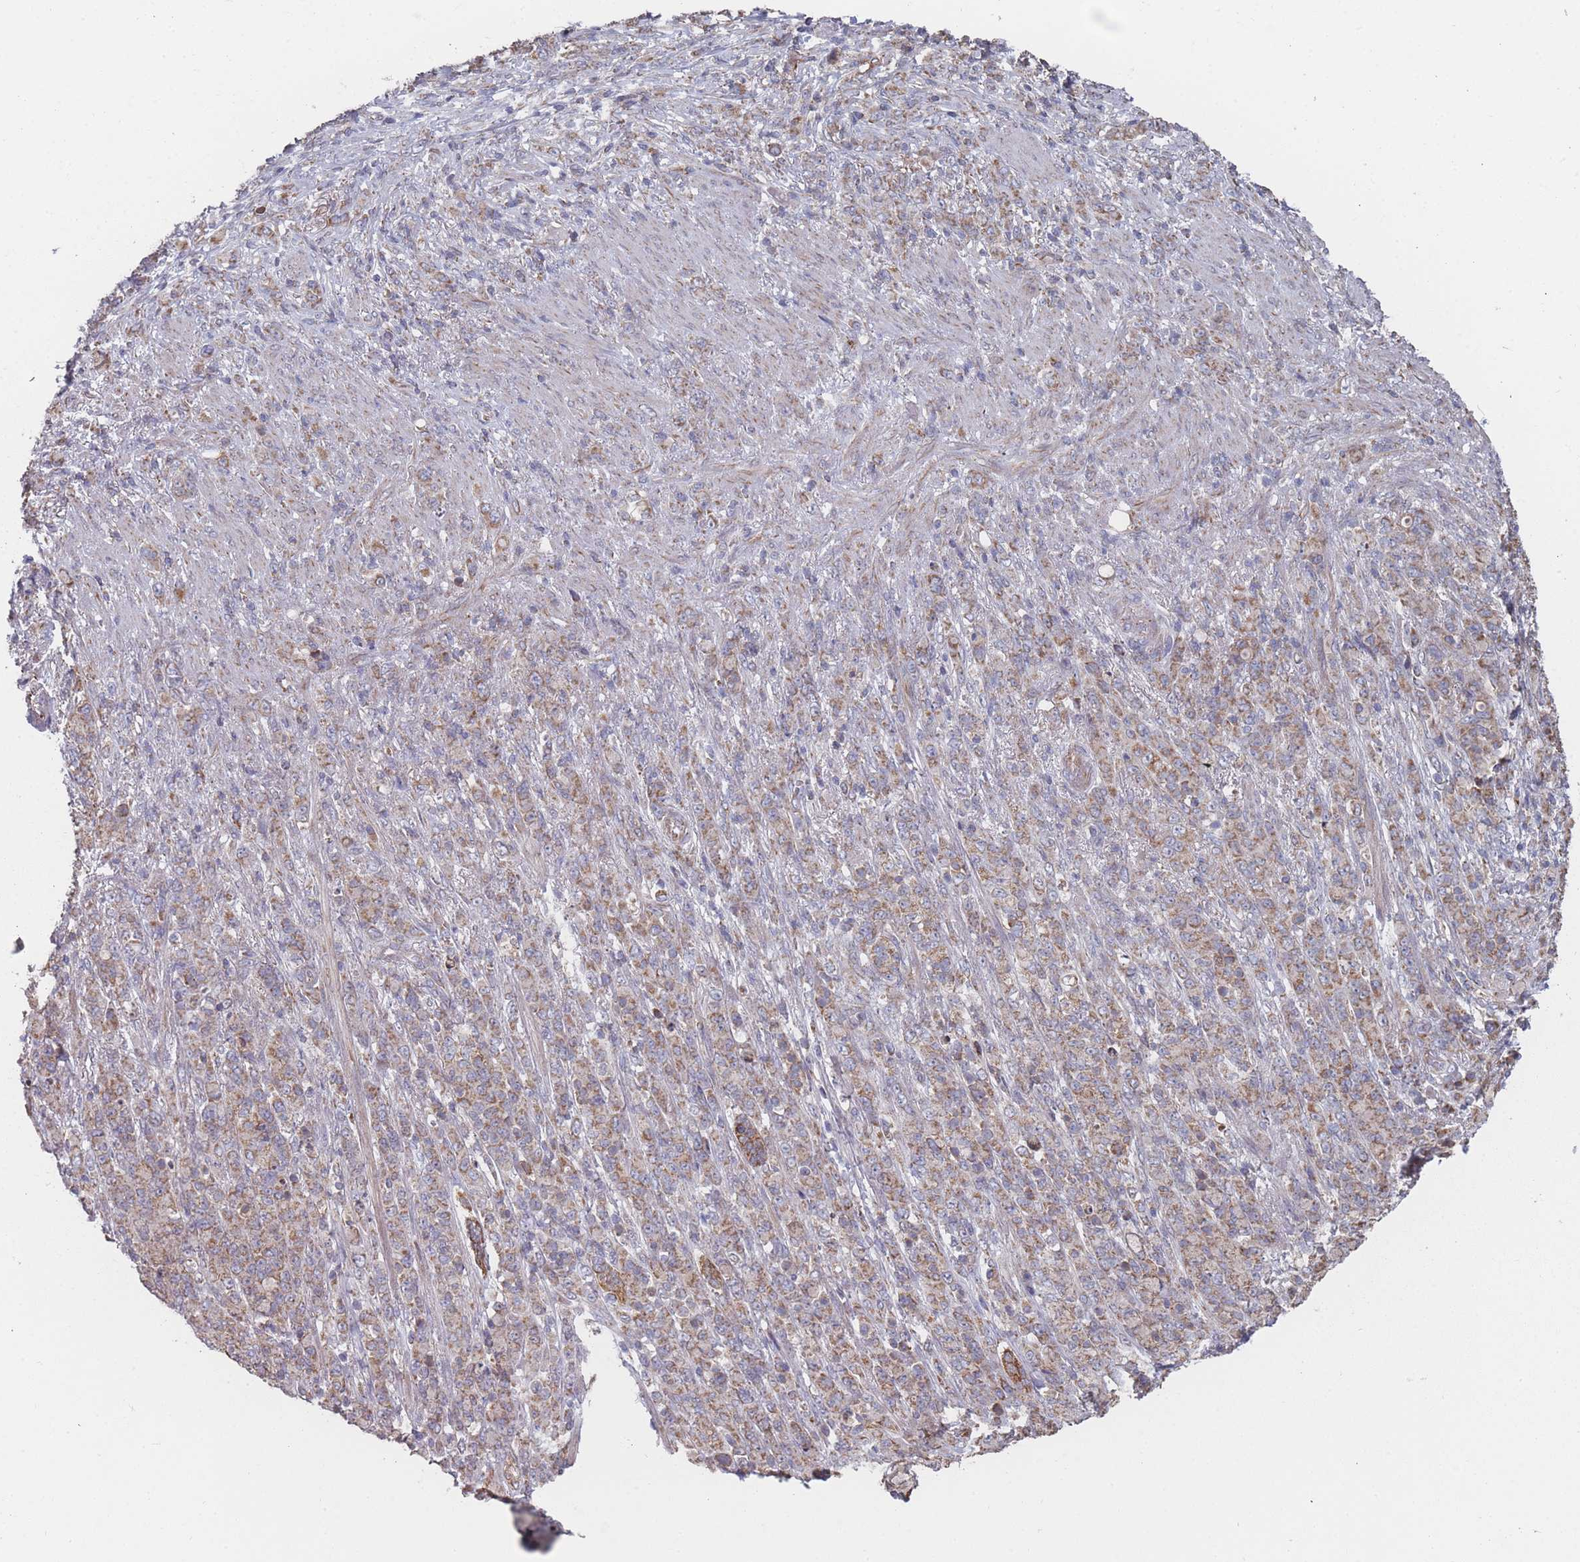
{"staining": {"intensity": "moderate", "quantity": ">75%", "location": "cytoplasmic/membranous"}, "tissue": "stomach cancer", "cell_type": "Tumor cells", "image_type": "cancer", "snomed": [{"axis": "morphology", "description": "Adenocarcinoma, NOS"}, {"axis": "topography", "description": "Stomach"}], "caption": "Moderate cytoplasmic/membranous expression is seen in approximately >75% of tumor cells in stomach cancer.", "gene": "PSMB3", "patient": {"sex": "female", "age": 79}}